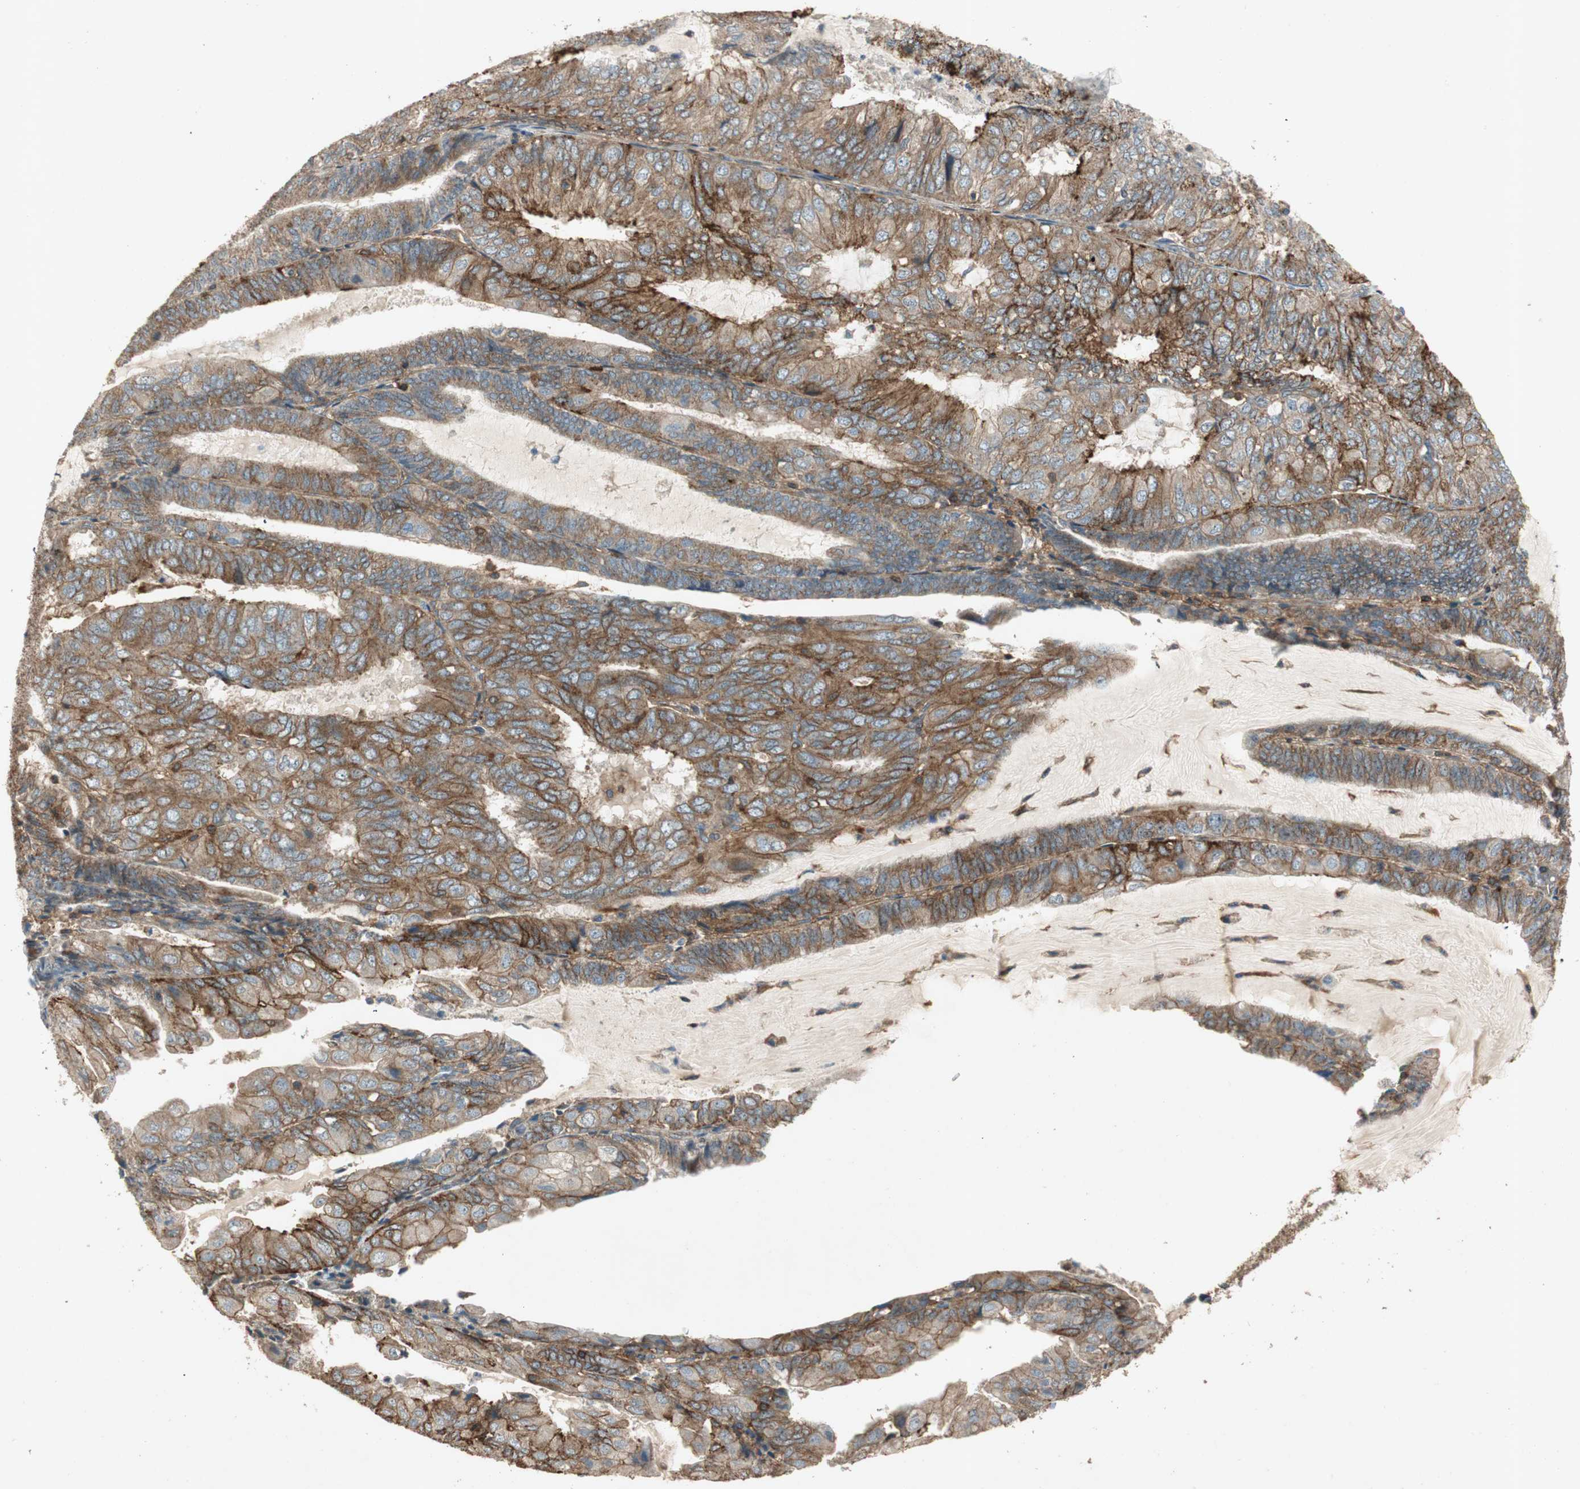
{"staining": {"intensity": "moderate", "quantity": ">75%", "location": "cytoplasmic/membranous"}, "tissue": "endometrial cancer", "cell_type": "Tumor cells", "image_type": "cancer", "snomed": [{"axis": "morphology", "description": "Adenocarcinoma, NOS"}, {"axis": "topography", "description": "Endometrium"}], "caption": "Adenocarcinoma (endometrial) tissue exhibits moderate cytoplasmic/membranous expression in approximately >75% of tumor cells", "gene": "BTN3A3", "patient": {"sex": "female", "age": 81}}